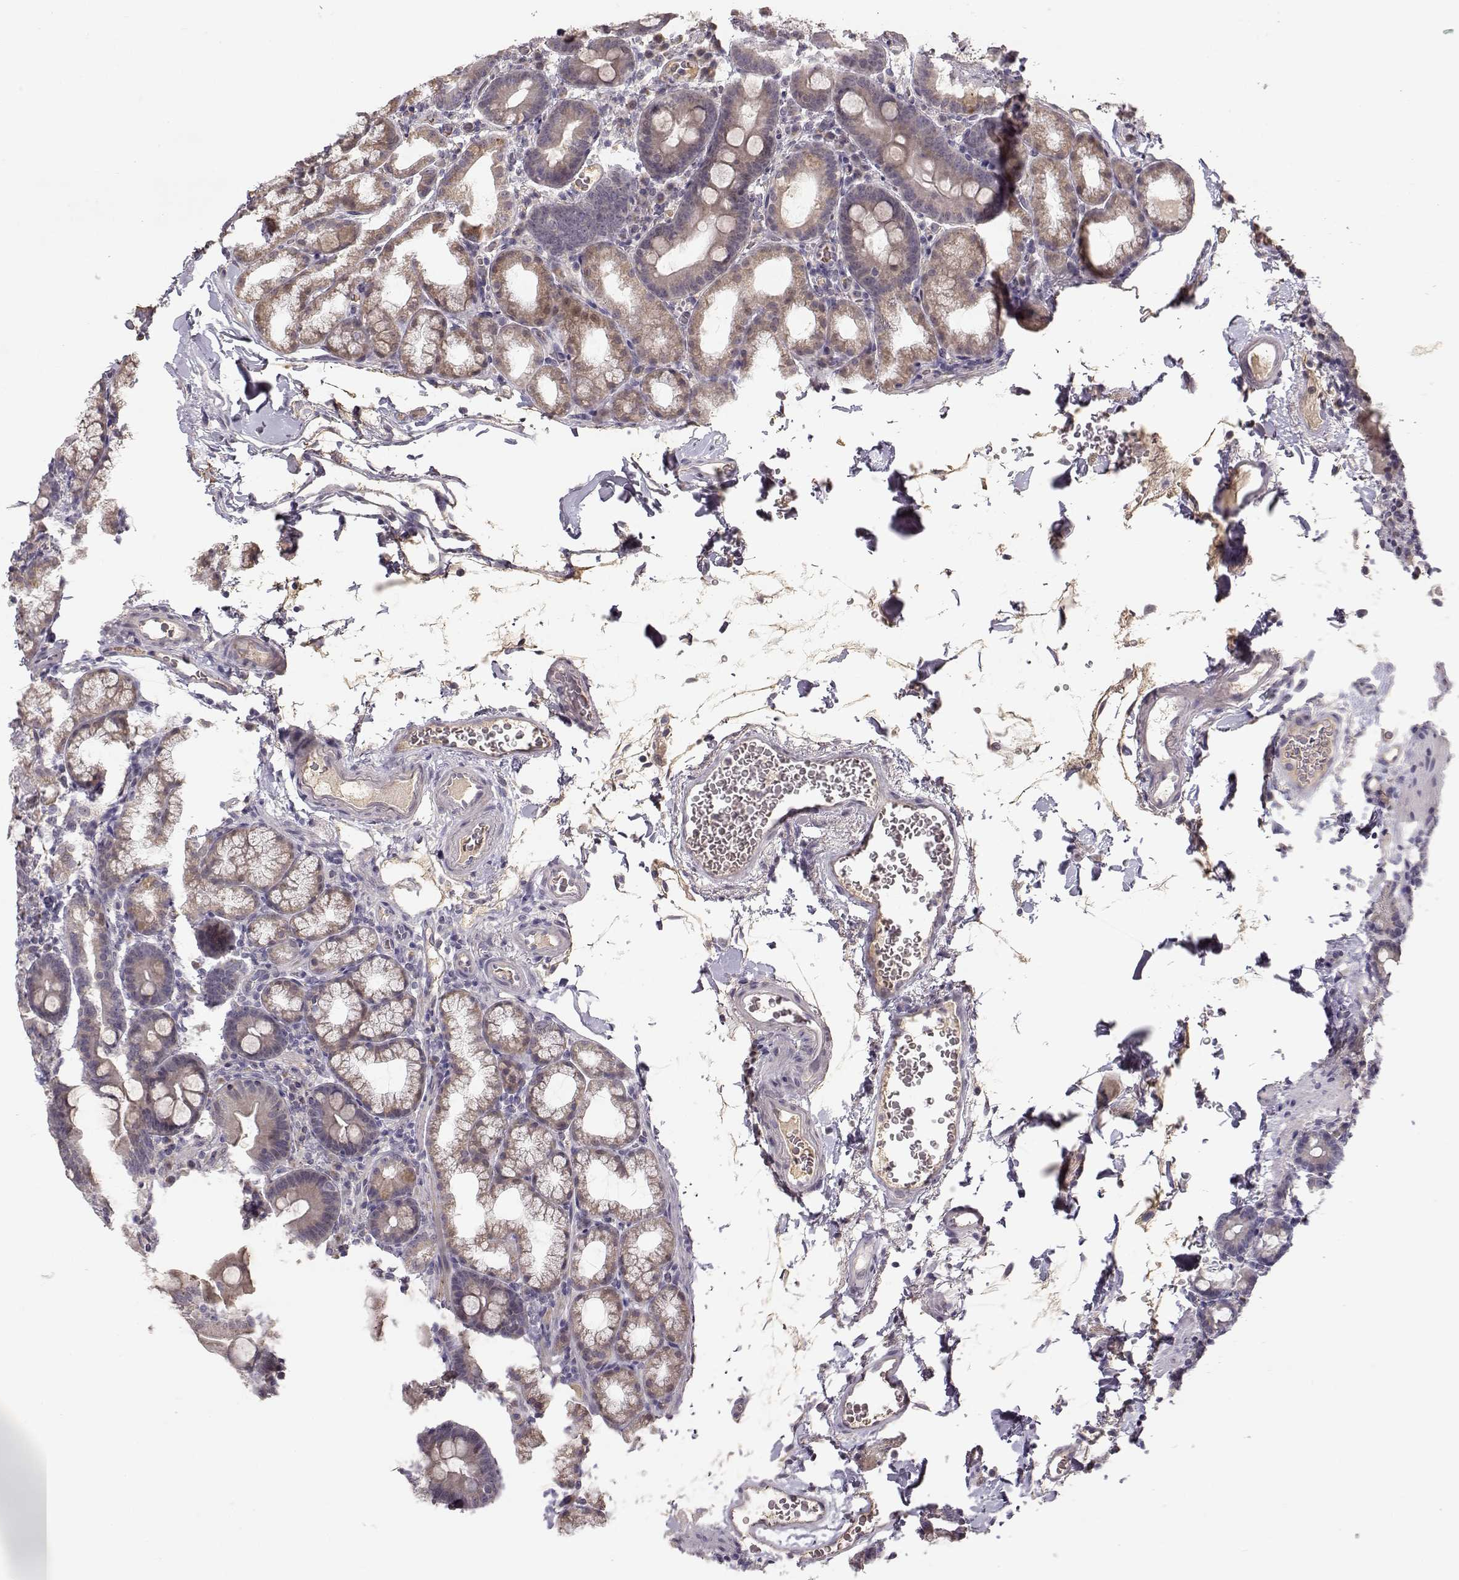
{"staining": {"intensity": "weak", "quantity": "25%-75%", "location": "cytoplasmic/membranous"}, "tissue": "duodenum", "cell_type": "Glandular cells", "image_type": "normal", "snomed": [{"axis": "morphology", "description": "Normal tissue, NOS"}, {"axis": "topography", "description": "Duodenum"}], "caption": "Human duodenum stained for a protein (brown) displays weak cytoplasmic/membranous positive staining in about 25%-75% of glandular cells.", "gene": "PNMT", "patient": {"sex": "male", "age": 59}}